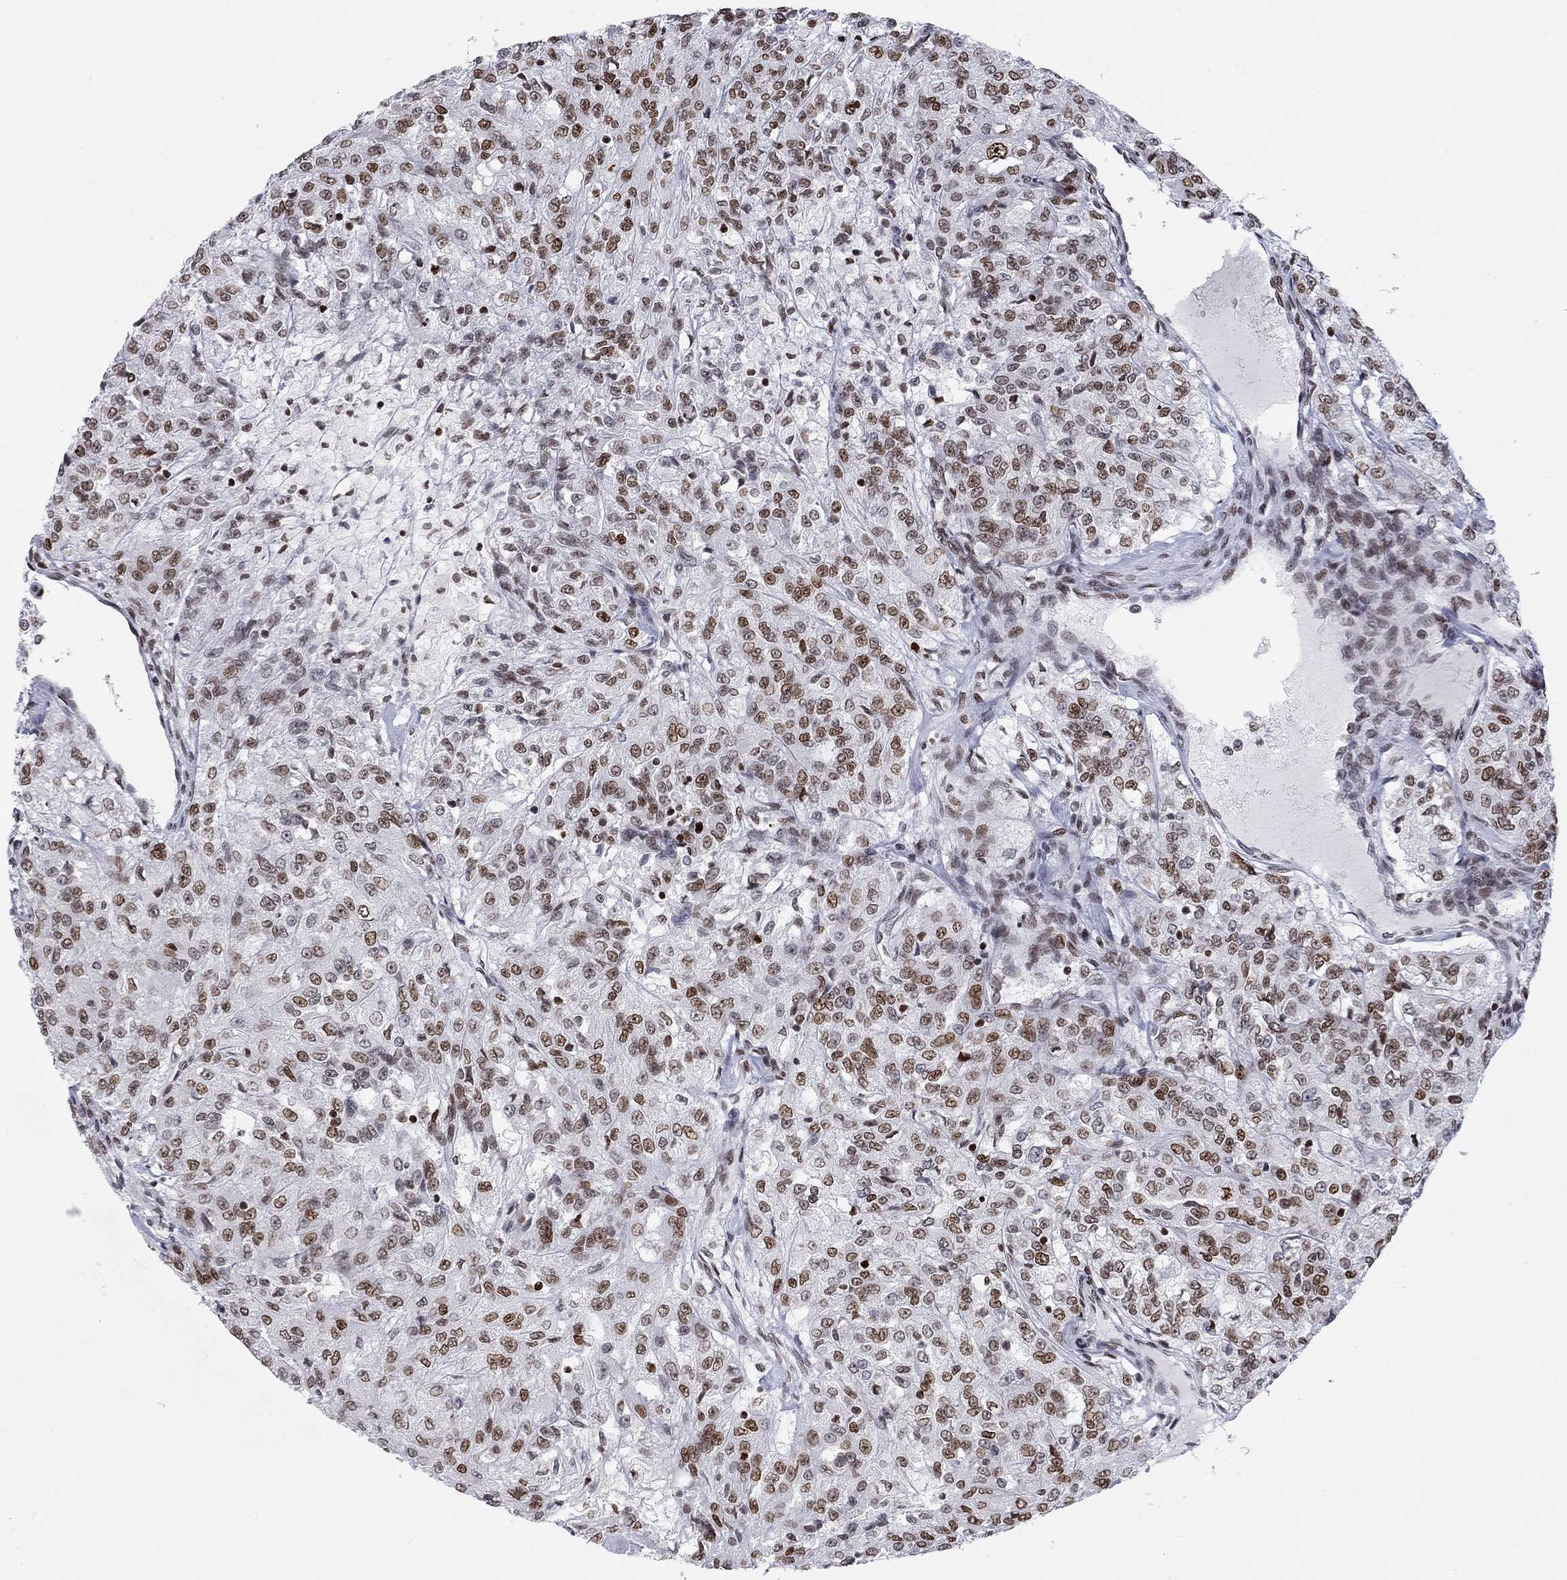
{"staining": {"intensity": "moderate", "quantity": "25%-75%", "location": "nuclear"}, "tissue": "renal cancer", "cell_type": "Tumor cells", "image_type": "cancer", "snomed": [{"axis": "morphology", "description": "Adenocarcinoma, NOS"}, {"axis": "topography", "description": "Kidney"}], "caption": "A medium amount of moderate nuclear expression is seen in approximately 25%-75% of tumor cells in renal adenocarcinoma tissue. The protein is shown in brown color, while the nuclei are stained blue.", "gene": "H2AX", "patient": {"sex": "female", "age": 63}}